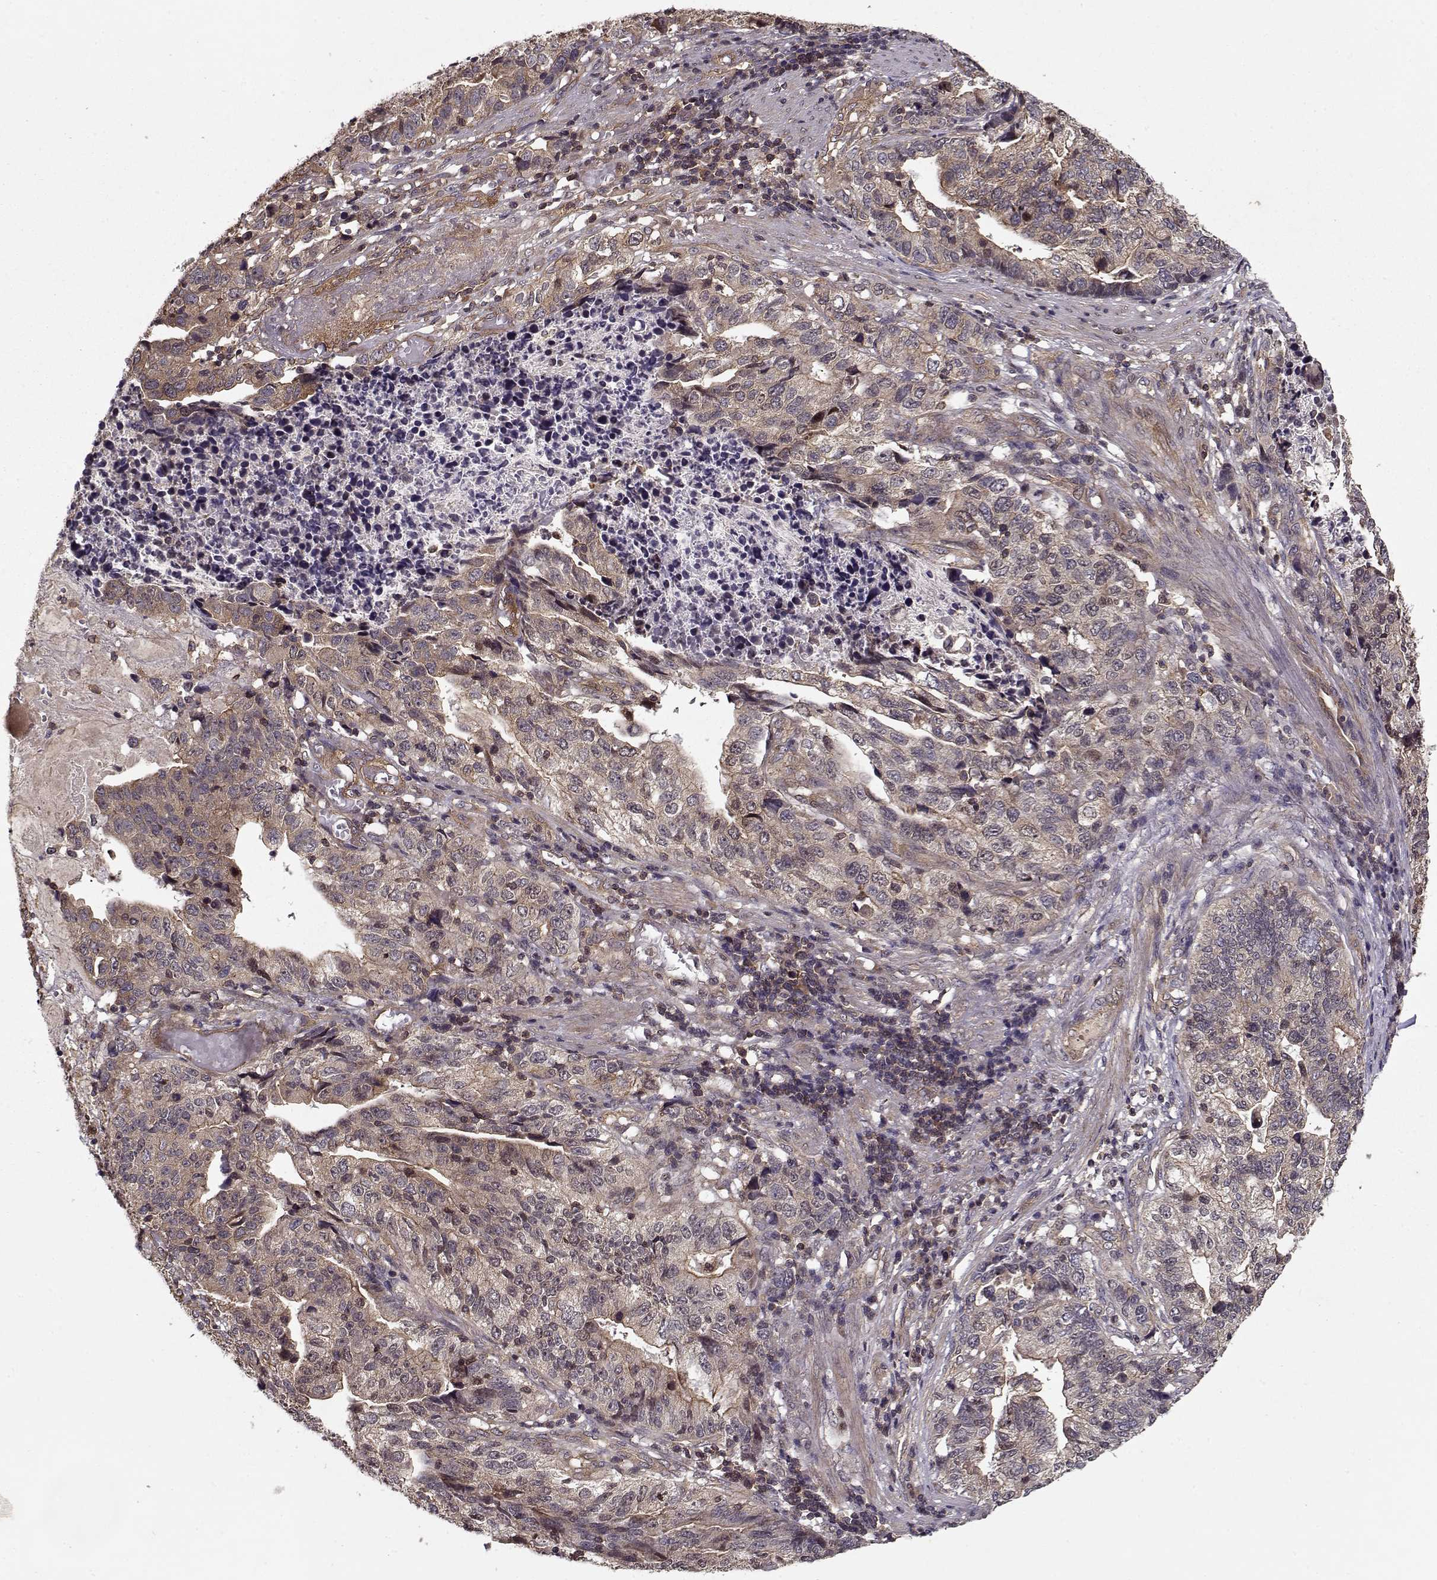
{"staining": {"intensity": "strong", "quantity": "<25%", "location": "cytoplasmic/membranous"}, "tissue": "stomach cancer", "cell_type": "Tumor cells", "image_type": "cancer", "snomed": [{"axis": "morphology", "description": "Adenocarcinoma, NOS"}, {"axis": "topography", "description": "Stomach, upper"}], "caption": "Immunohistochemistry image of human adenocarcinoma (stomach) stained for a protein (brown), which shows medium levels of strong cytoplasmic/membranous staining in about <25% of tumor cells.", "gene": "PPP1R12A", "patient": {"sex": "female", "age": 67}}